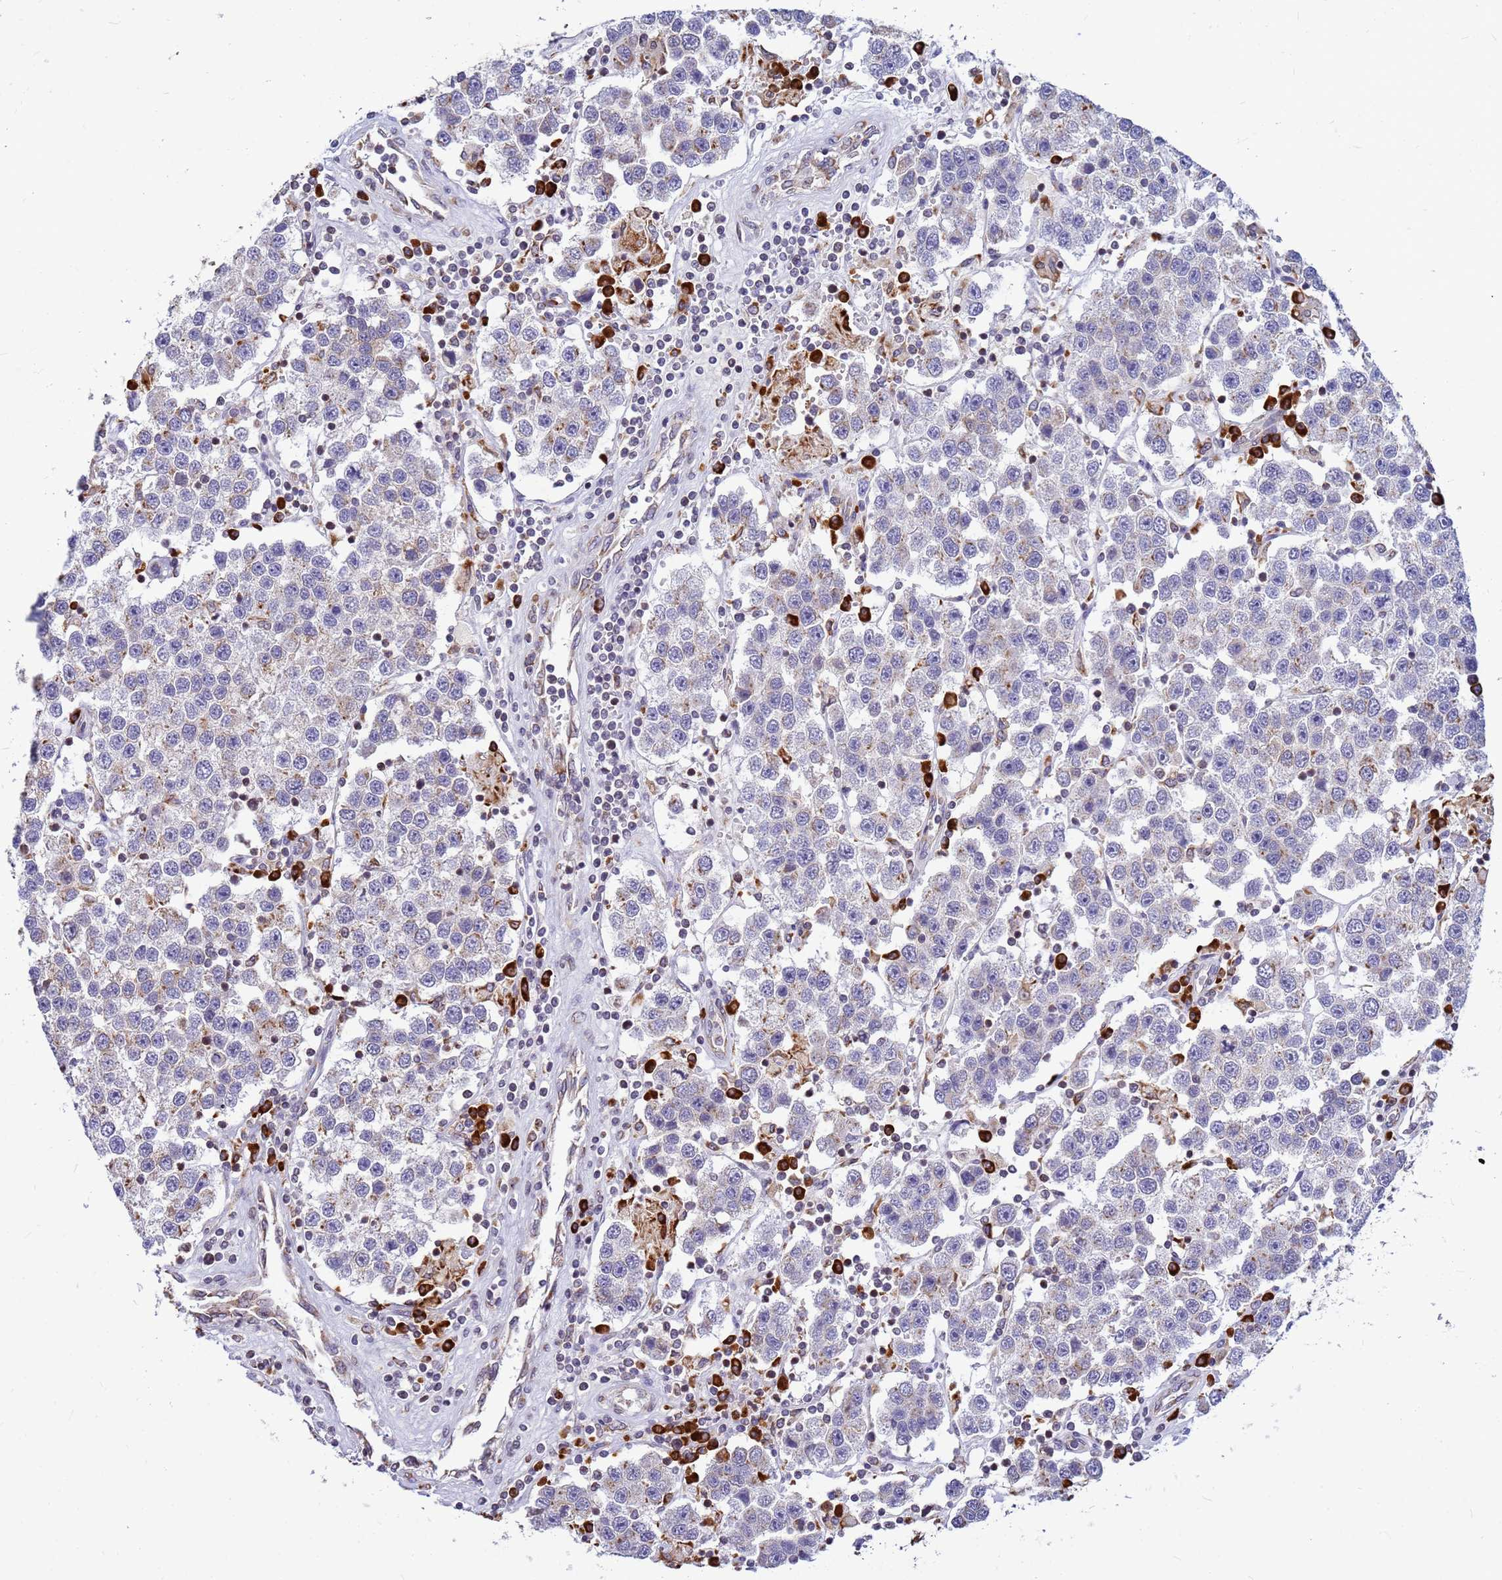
{"staining": {"intensity": "weak", "quantity": "<25%", "location": "cytoplasmic/membranous"}, "tissue": "testis cancer", "cell_type": "Tumor cells", "image_type": "cancer", "snomed": [{"axis": "morphology", "description": "Seminoma, NOS"}, {"axis": "topography", "description": "Testis"}], "caption": "An image of testis cancer (seminoma) stained for a protein demonstrates no brown staining in tumor cells.", "gene": "SSR4", "patient": {"sex": "male", "age": 37}}